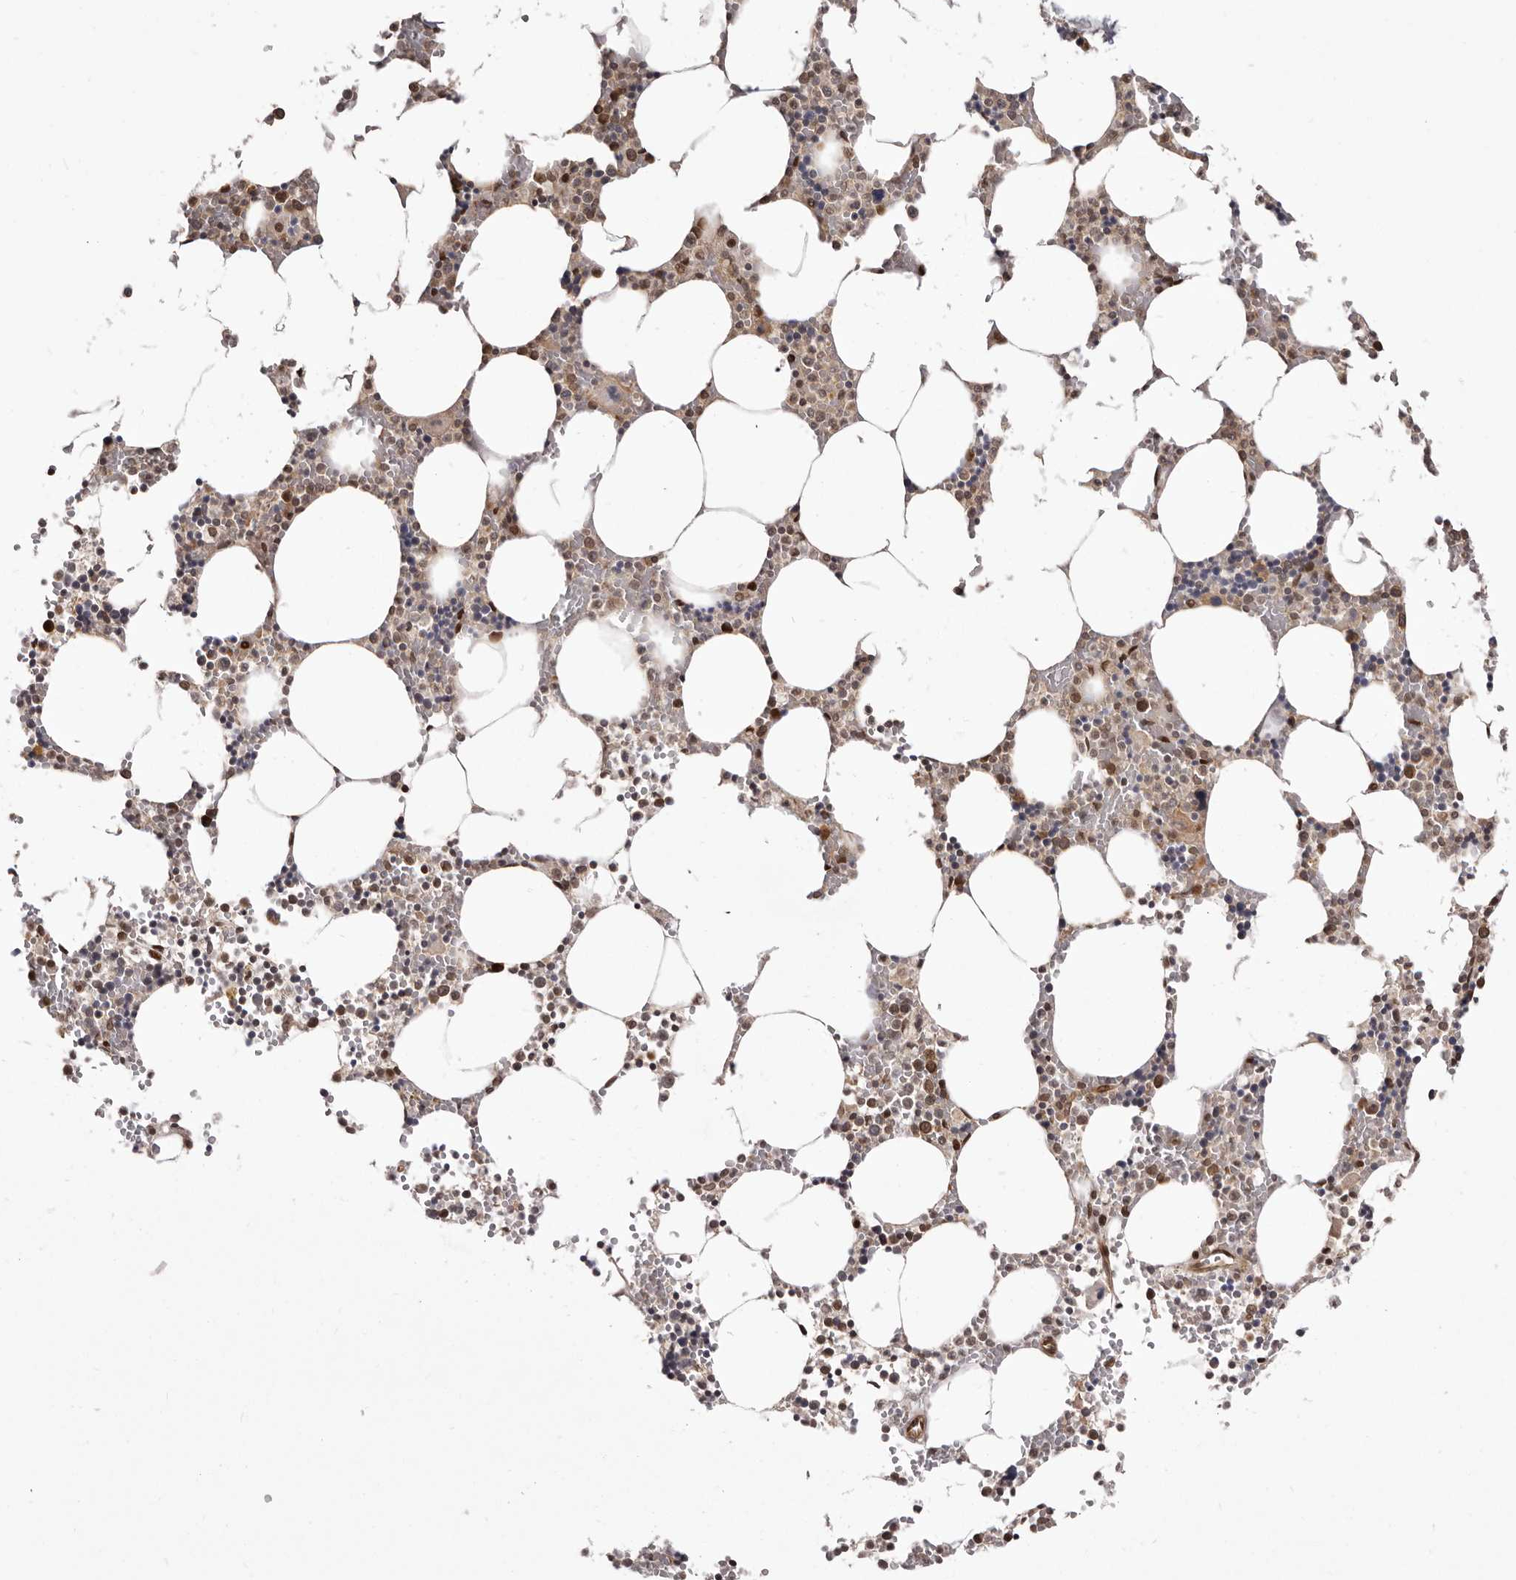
{"staining": {"intensity": "moderate", "quantity": ">75%", "location": "cytoplasmic/membranous,nuclear"}, "tissue": "bone marrow", "cell_type": "Hematopoietic cells", "image_type": "normal", "snomed": [{"axis": "morphology", "description": "Normal tissue, NOS"}, {"axis": "topography", "description": "Bone marrow"}], "caption": "High-magnification brightfield microscopy of benign bone marrow stained with DAB (brown) and counterstained with hematoxylin (blue). hematopoietic cells exhibit moderate cytoplasmic/membranous,nuclear positivity is appreciated in approximately>75% of cells. Nuclei are stained in blue.", "gene": "GLRX3", "patient": {"sex": "male", "age": 70}}